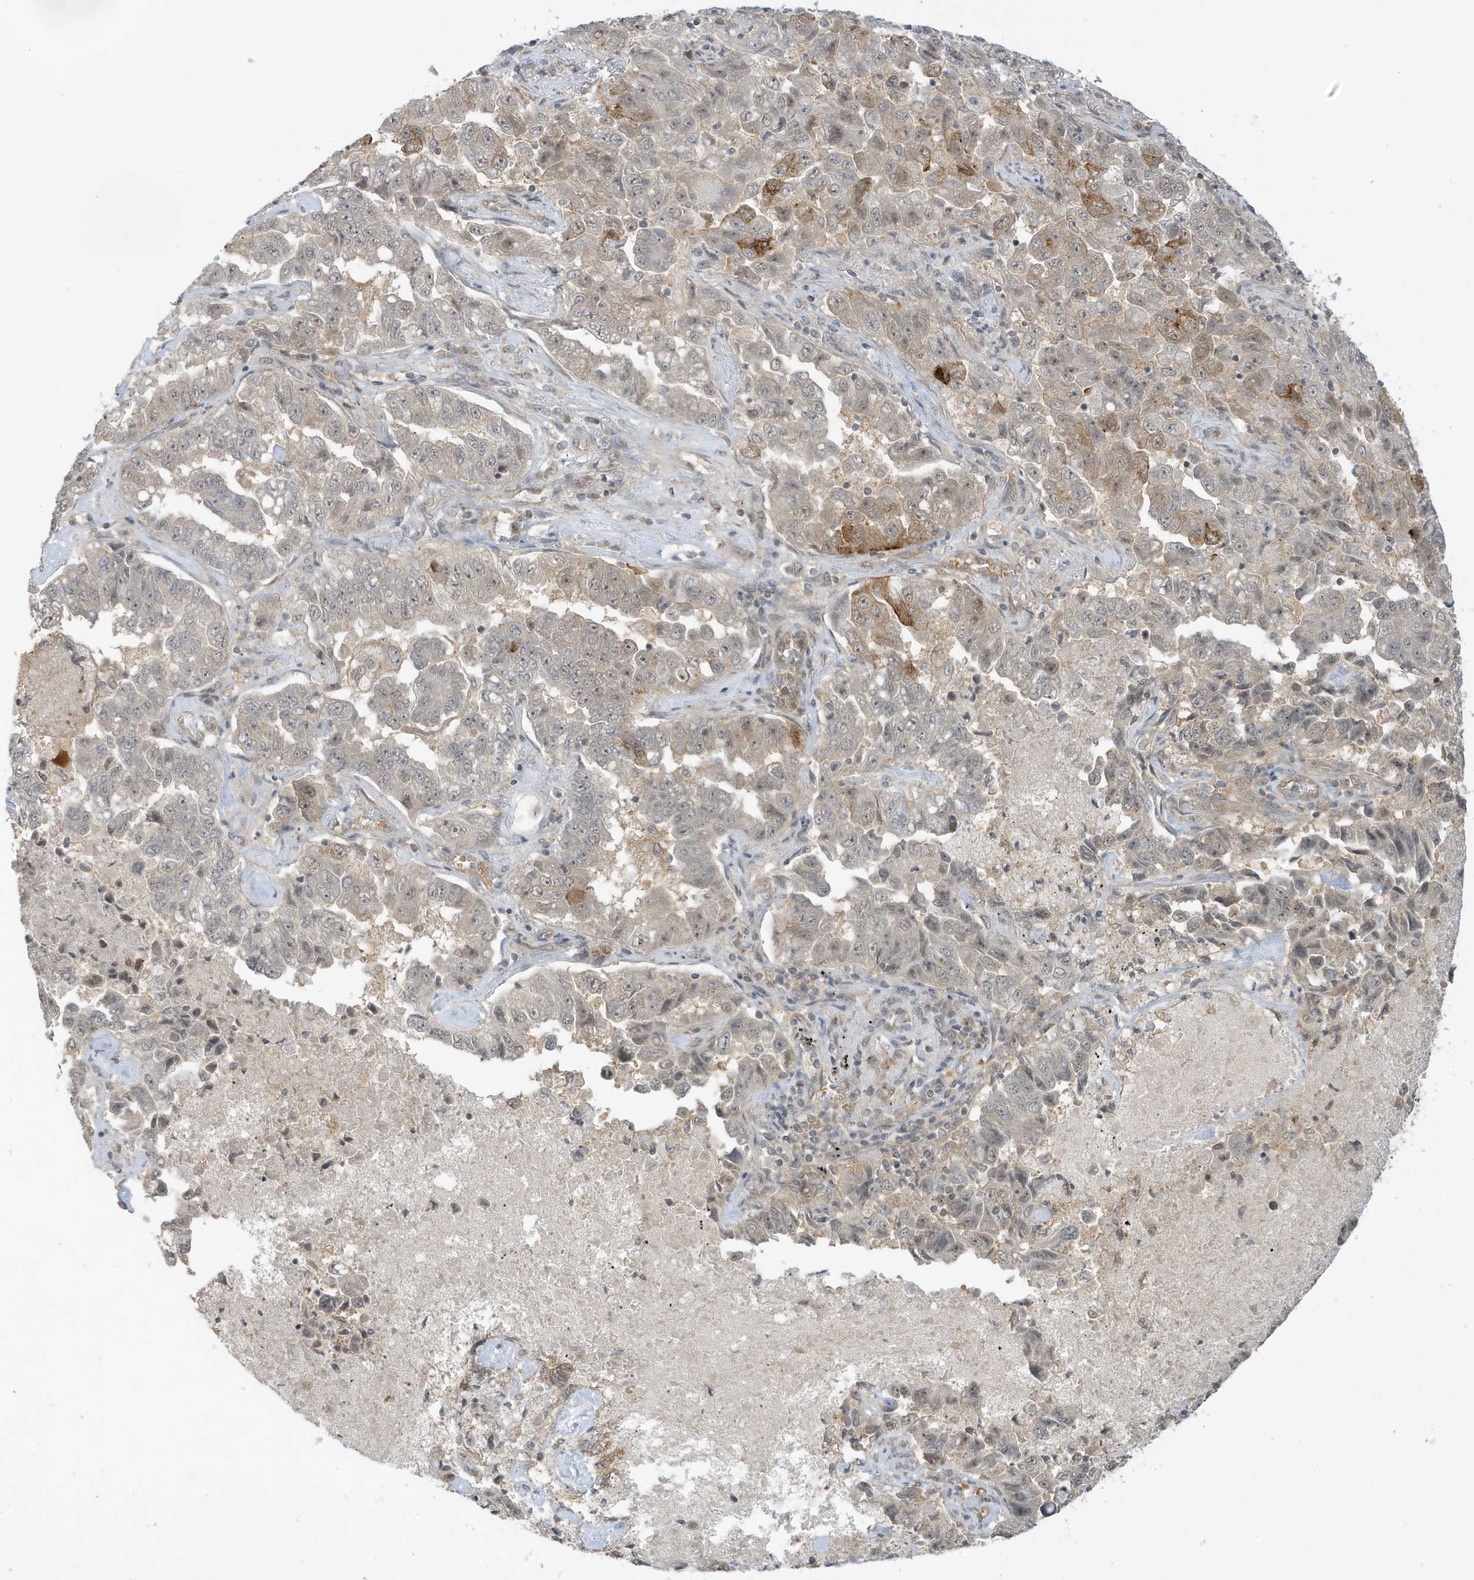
{"staining": {"intensity": "moderate", "quantity": "<25%", "location": "cytoplasmic/membranous"}, "tissue": "lung cancer", "cell_type": "Tumor cells", "image_type": "cancer", "snomed": [{"axis": "morphology", "description": "Adenocarcinoma, NOS"}, {"axis": "topography", "description": "Lung"}], "caption": "About <25% of tumor cells in lung adenocarcinoma demonstrate moderate cytoplasmic/membranous protein positivity as visualized by brown immunohistochemical staining.", "gene": "TAB3", "patient": {"sex": "female", "age": 51}}